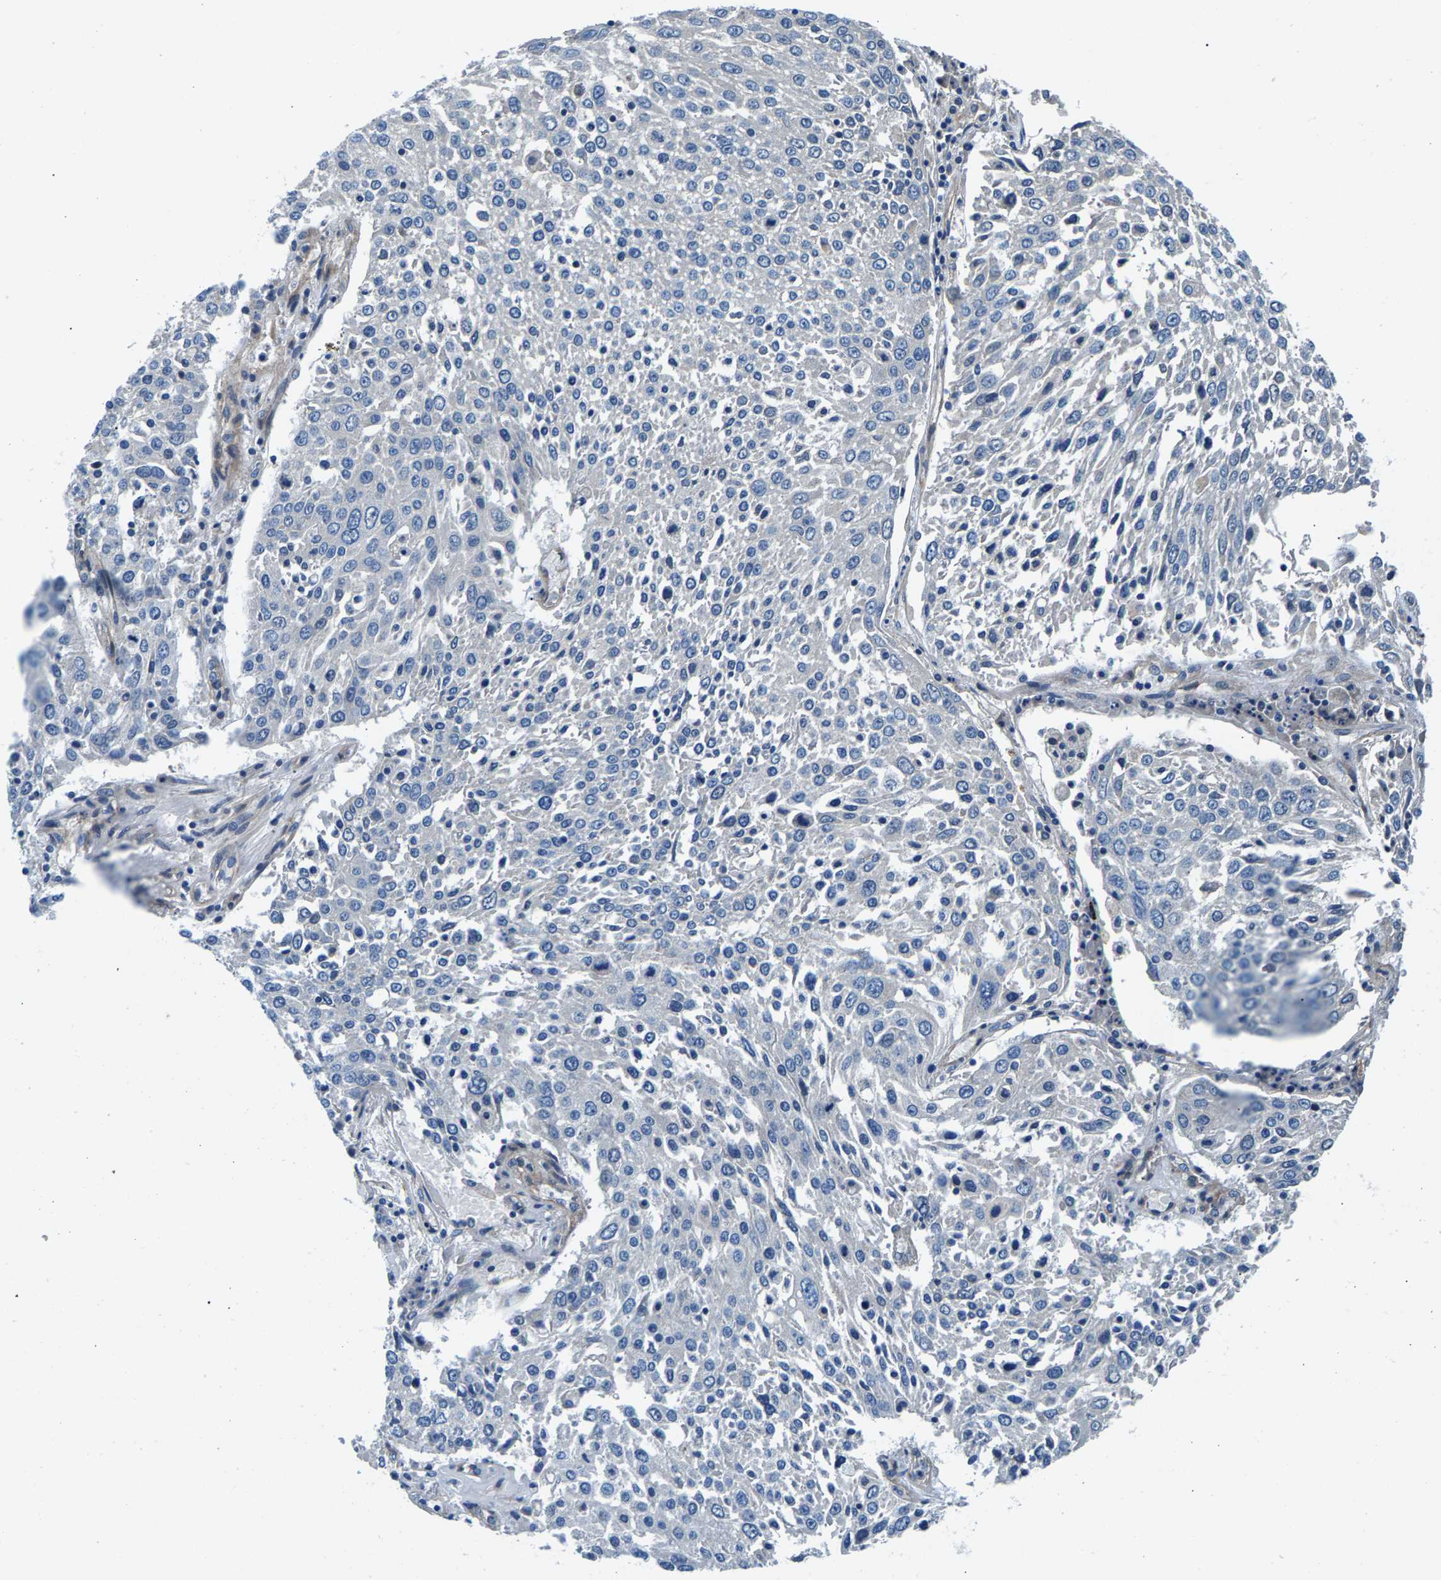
{"staining": {"intensity": "negative", "quantity": "none", "location": "none"}, "tissue": "lung cancer", "cell_type": "Tumor cells", "image_type": "cancer", "snomed": [{"axis": "morphology", "description": "Squamous cell carcinoma, NOS"}, {"axis": "topography", "description": "Lung"}], "caption": "A photomicrograph of lung squamous cell carcinoma stained for a protein shows no brown staining in tumor cells.", "gene": "CDRT4", "patient": {"sex": "male", "age": 65}}